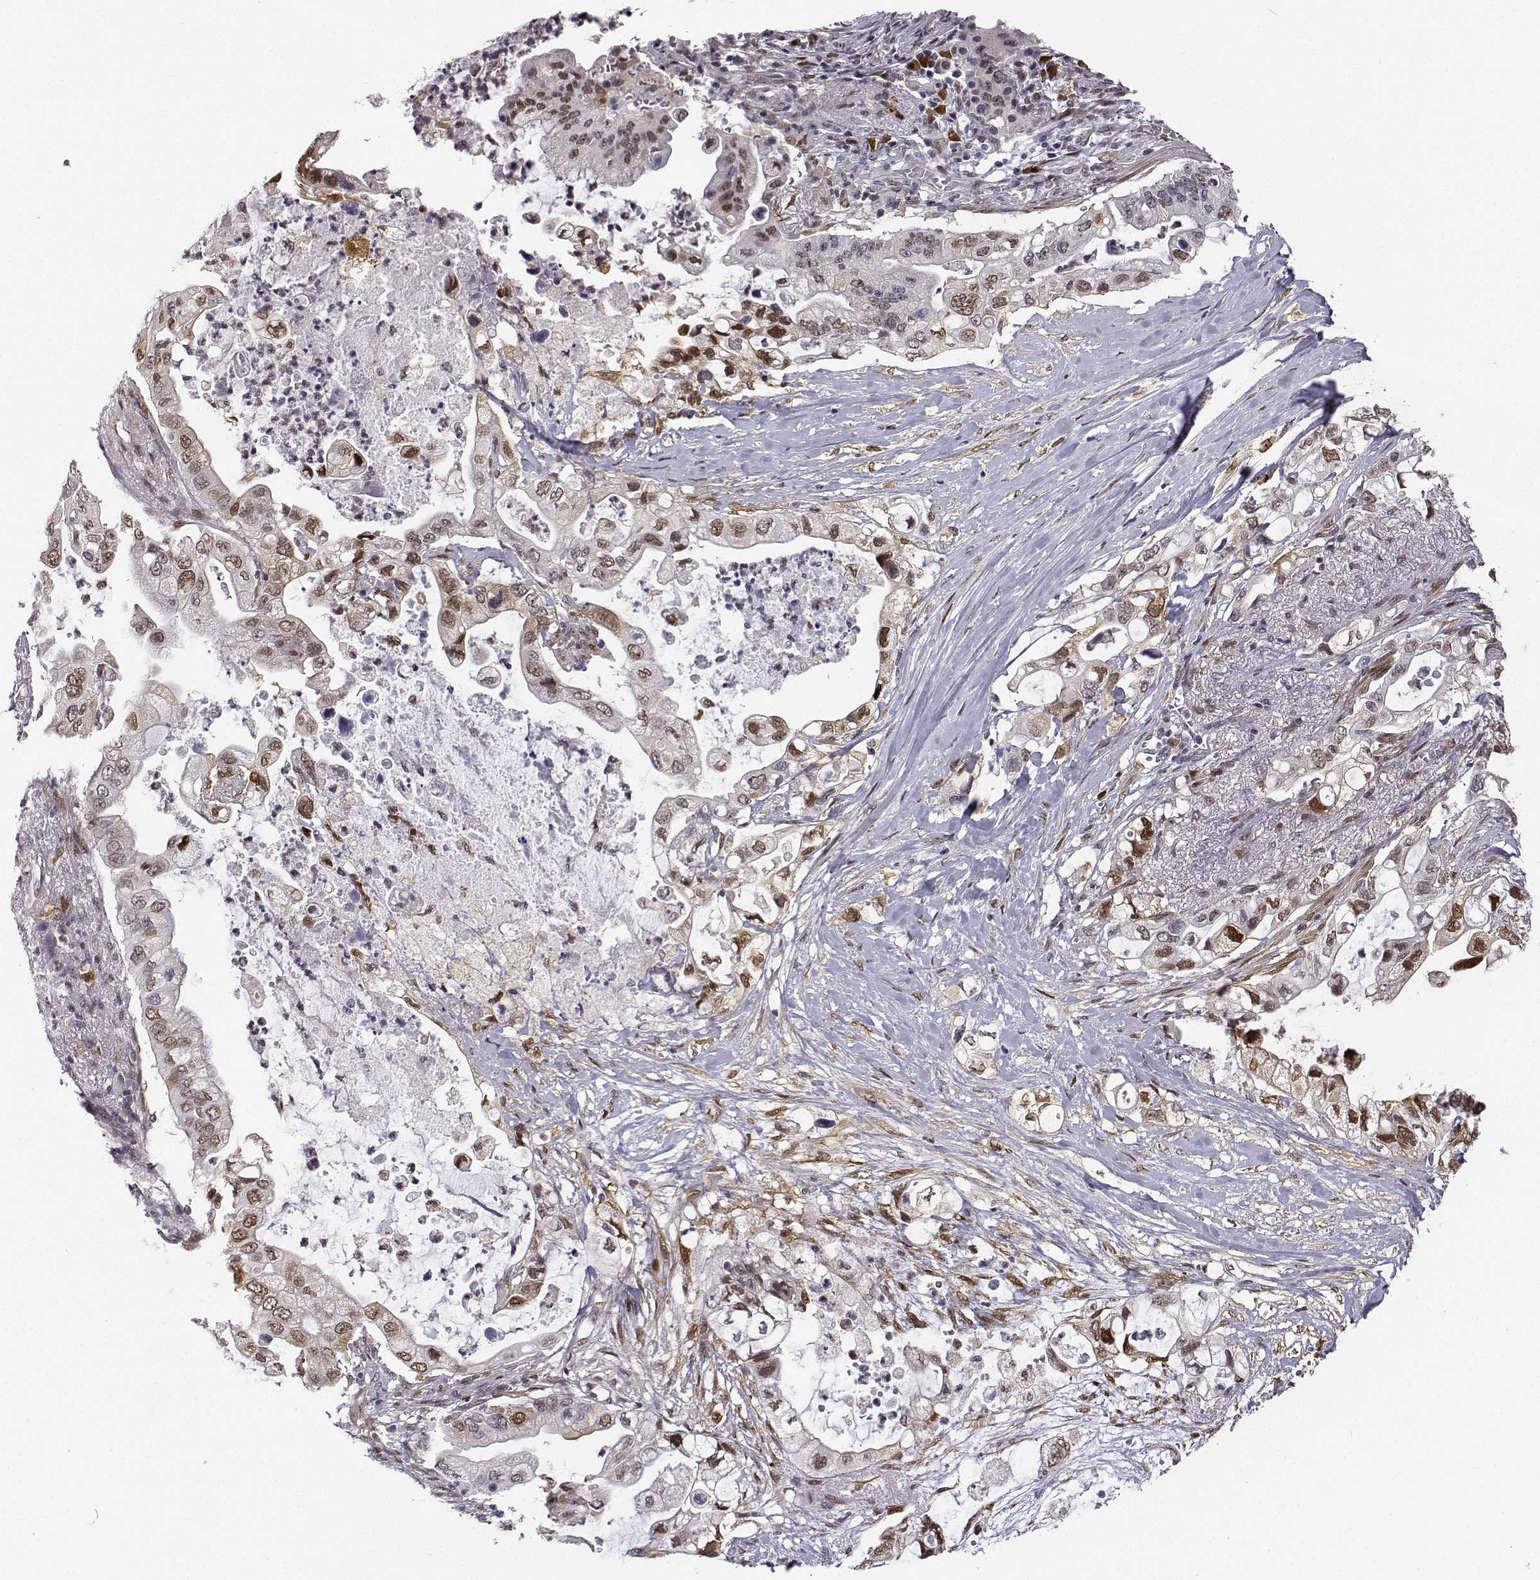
{"staining": {"intensity": "moderate", "quantity": "25%-75%", "location": "nuclear"}, "tissue": "pancreatic cancer", "cell_type": "Tumor cells", "image_type": "cancer", "snomed": [{"axis": "morphology", "description": "Adenocarcinoma, NOS"}, {"axis": "topography", "description": "Pancreas"}], "caption": "IHC (DAB) staining of human pancreatic adenocarcinoma displays moderate nuclear protein staining in about 25%-75% of tumor cells.", "gene": "PHGDH", "patient": {"sex": "female", "age": 72}}